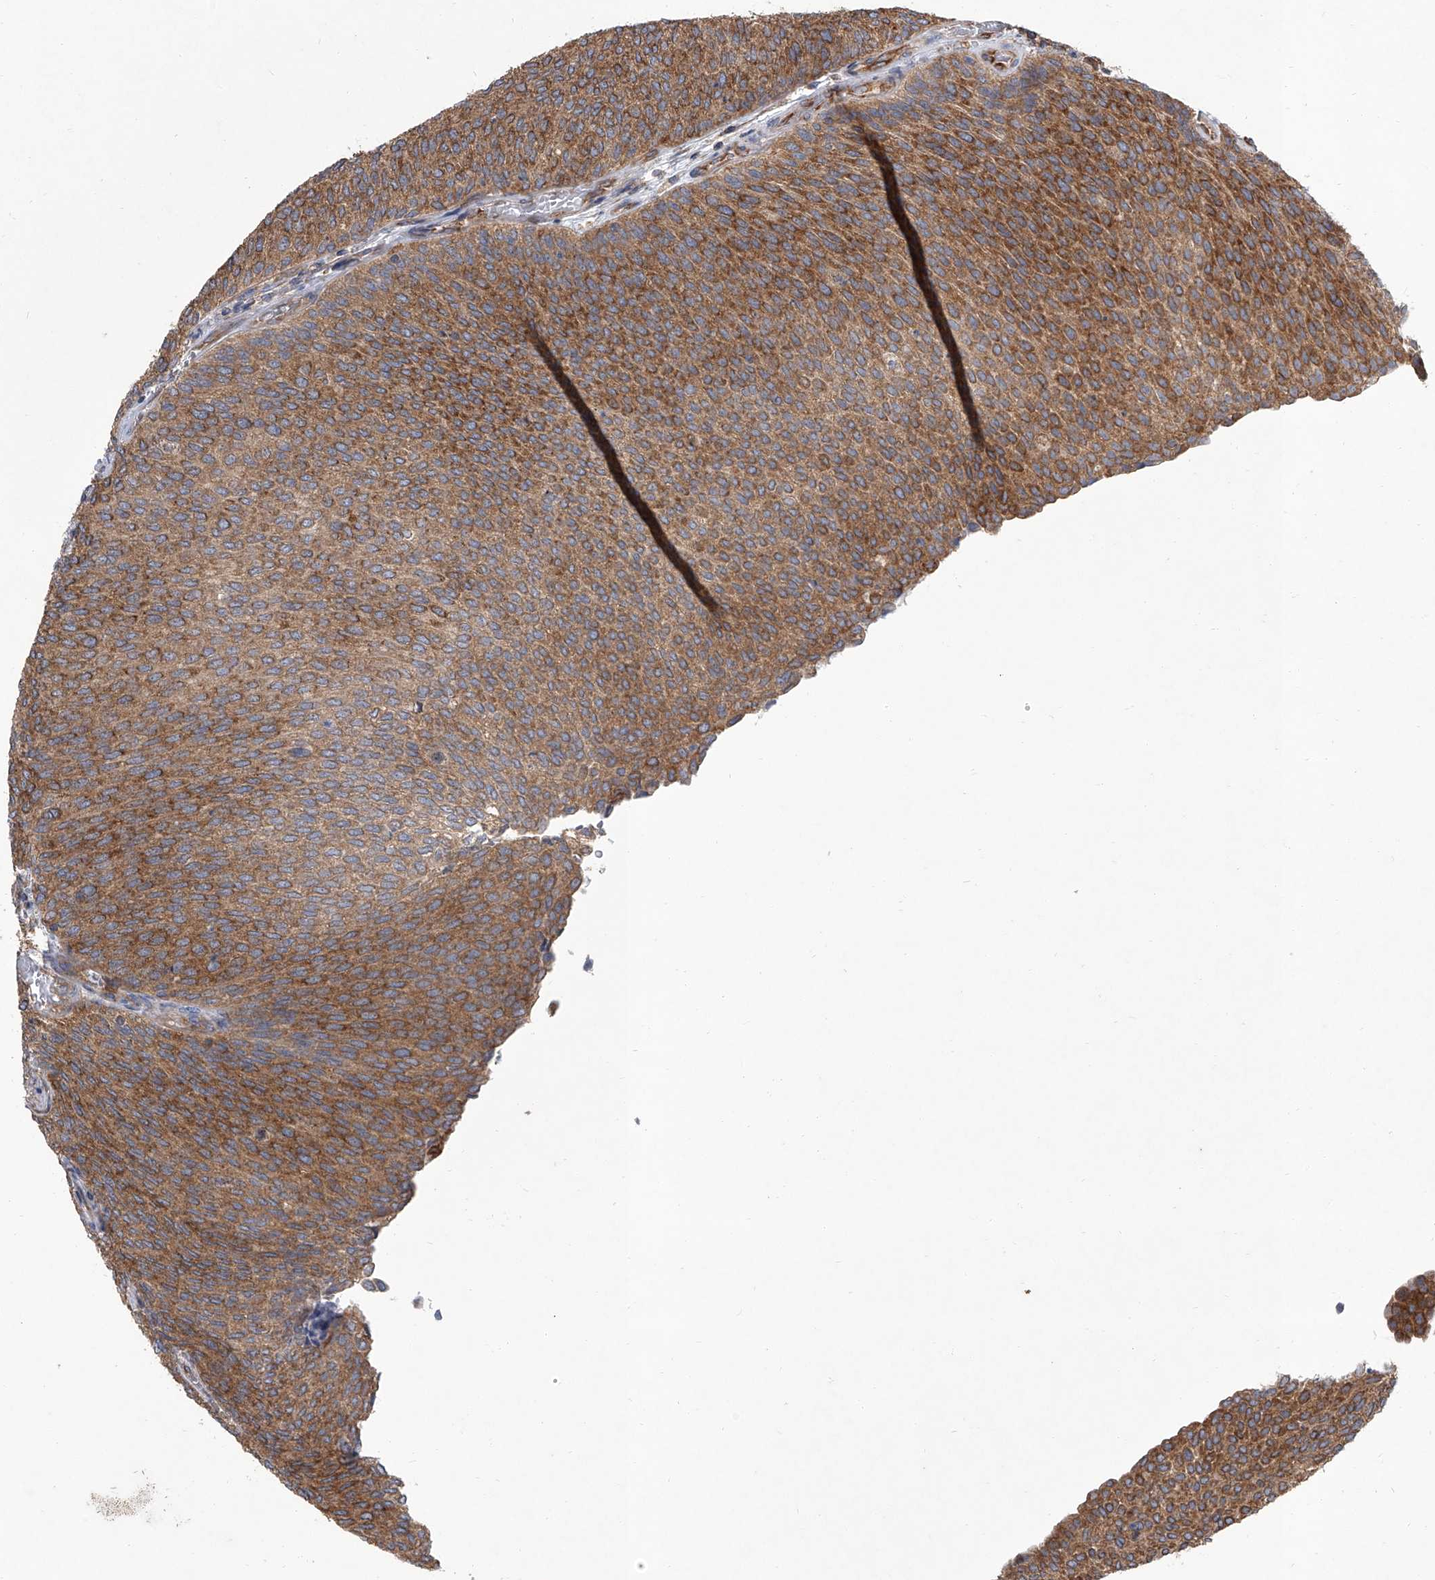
{"staining": {"intensity": "moderate", "quantity": ">75%", "location": "cytoplasmic/membranous"}, "tissue": "urothelial cancer", "cell_type": "Tumor cells", "image_type": "cancer", "snomed": [{"axis": "morphology", "description": "Urothelial carcinoma, Low grade"}, {"axis": "topography", "description": "Urinary bladder"}], "caption": "A brown stain labels moderate cytoplasmic/membranous positivity of a protein in urothelial cancer tumor cells.", "gene": "EIF2S2", "patient": {"sex": "female", "age": 79}}